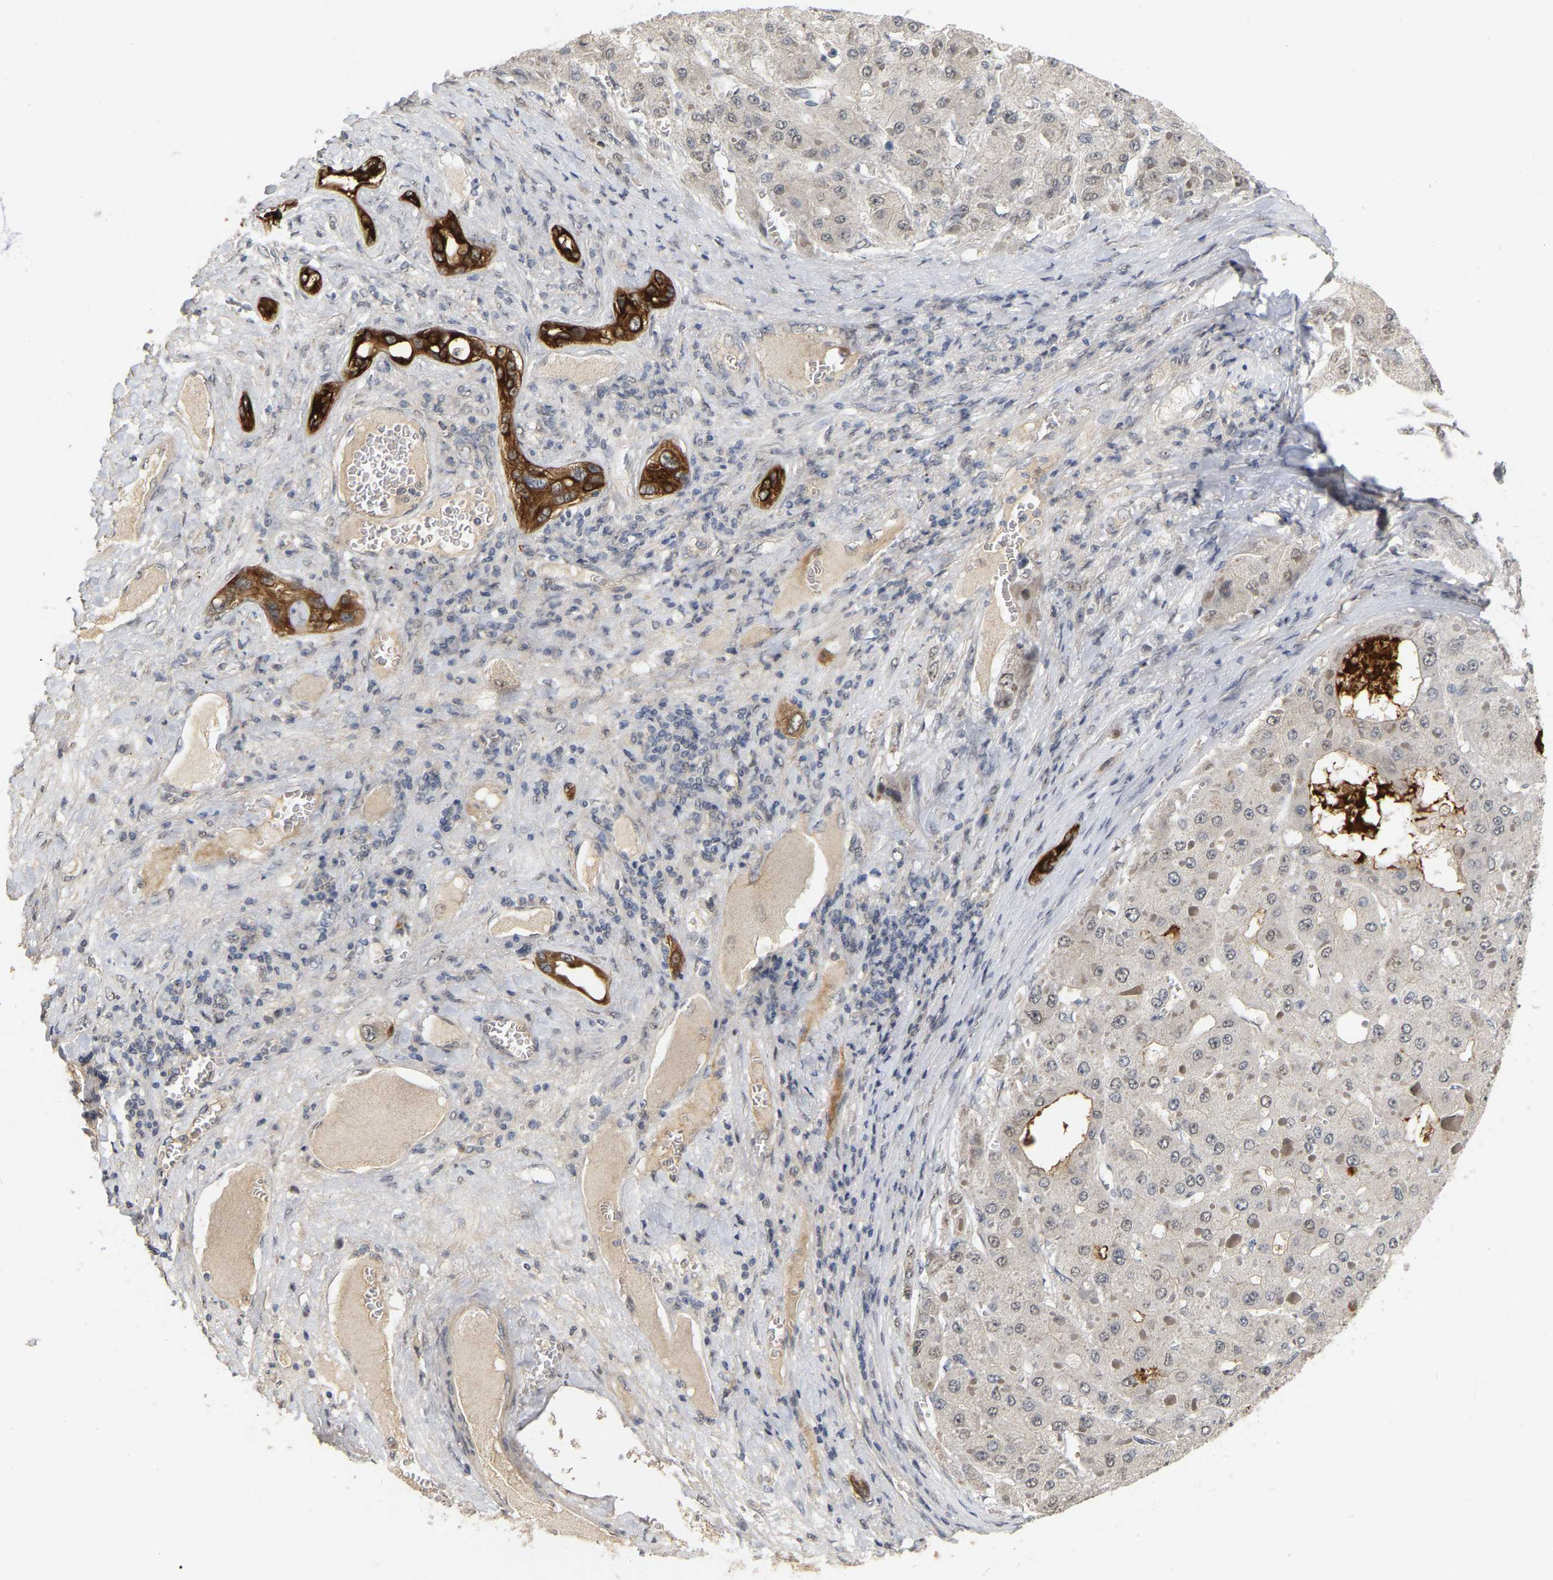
{"staining": {"intensity": "weak", "quantity": "<25%", "location": "nuclear"}, "tissue": "liver cancer", "cell_type": "Tumor cells", "image_type": "cancer", "snomed": [{"axis": "morphology", "description": "Carcinoma, Hepatocellular, NOS"}, {"axis": "topography", "description": "Liver"}], "caption": "An IHC histopathology image of liver cancer is shown. There is no staining in tumor cells of liver cancer.", "gene": "RUVBL1", "patient": {"sex": "female", "age": 73}}